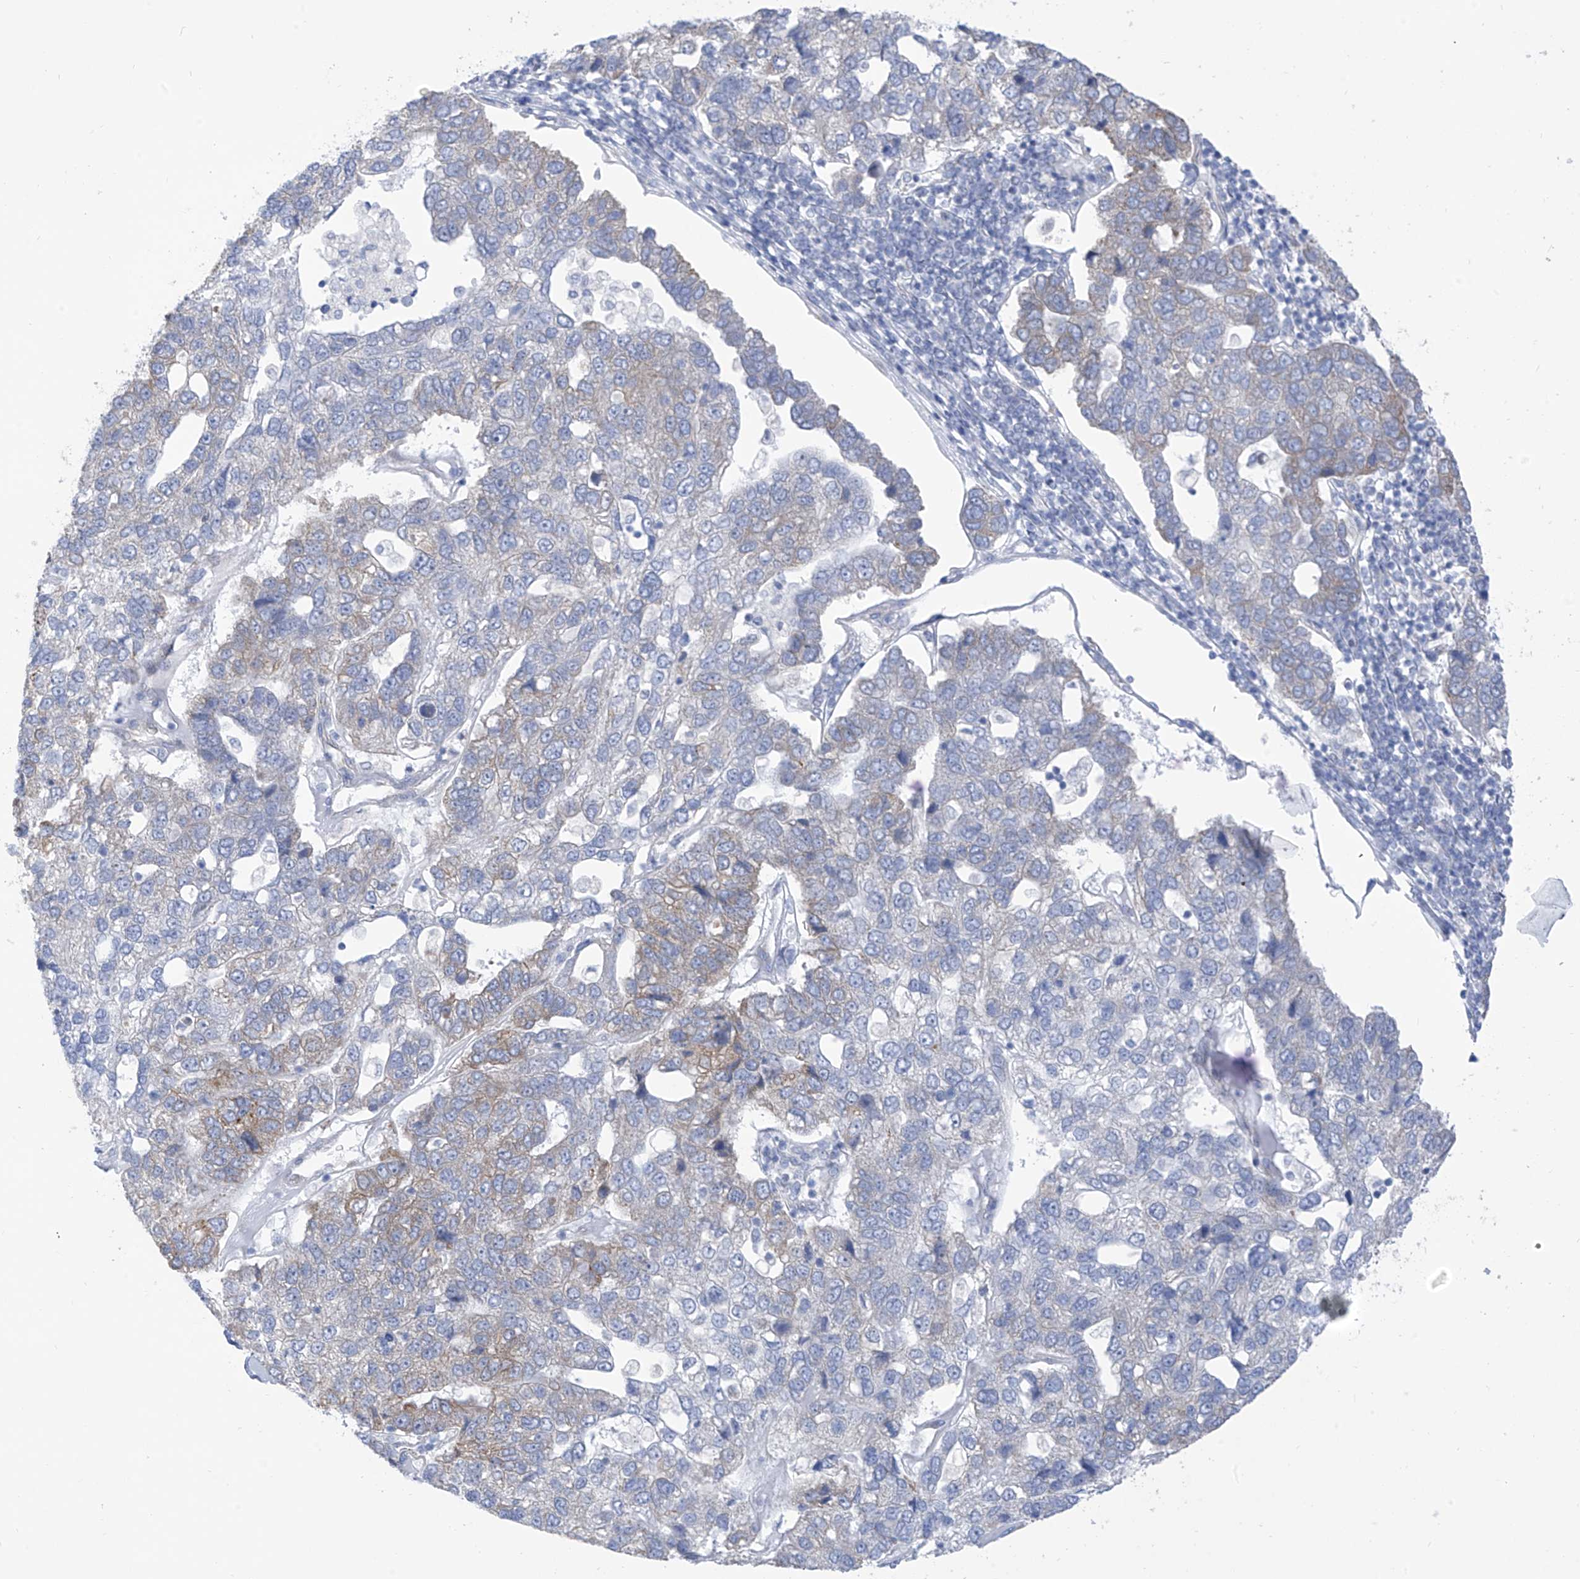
{"staining": {"intensity": "weak", "quantity": "<25%", "location": "cytoplasmic/membranous"}, "tissue": "pancreatic cancer", "cell_type": "Tumor cells", "image_type": "cancer", "snomed": [{"axis": "morphology", "description": "Adenocarcinoma, NOS"}, {"axis": "topography", "description": "Pancreas"}], "caption": "A high-resolution histopathology image shows IHC staining of pancreatic adenocarcinoma, which displays no significant expression in tumor cells. (Brightfield microscopy of DAB IHC at high magnification).", "gene": "RCN2", "patient": {"sex": "female", "age": 61}}